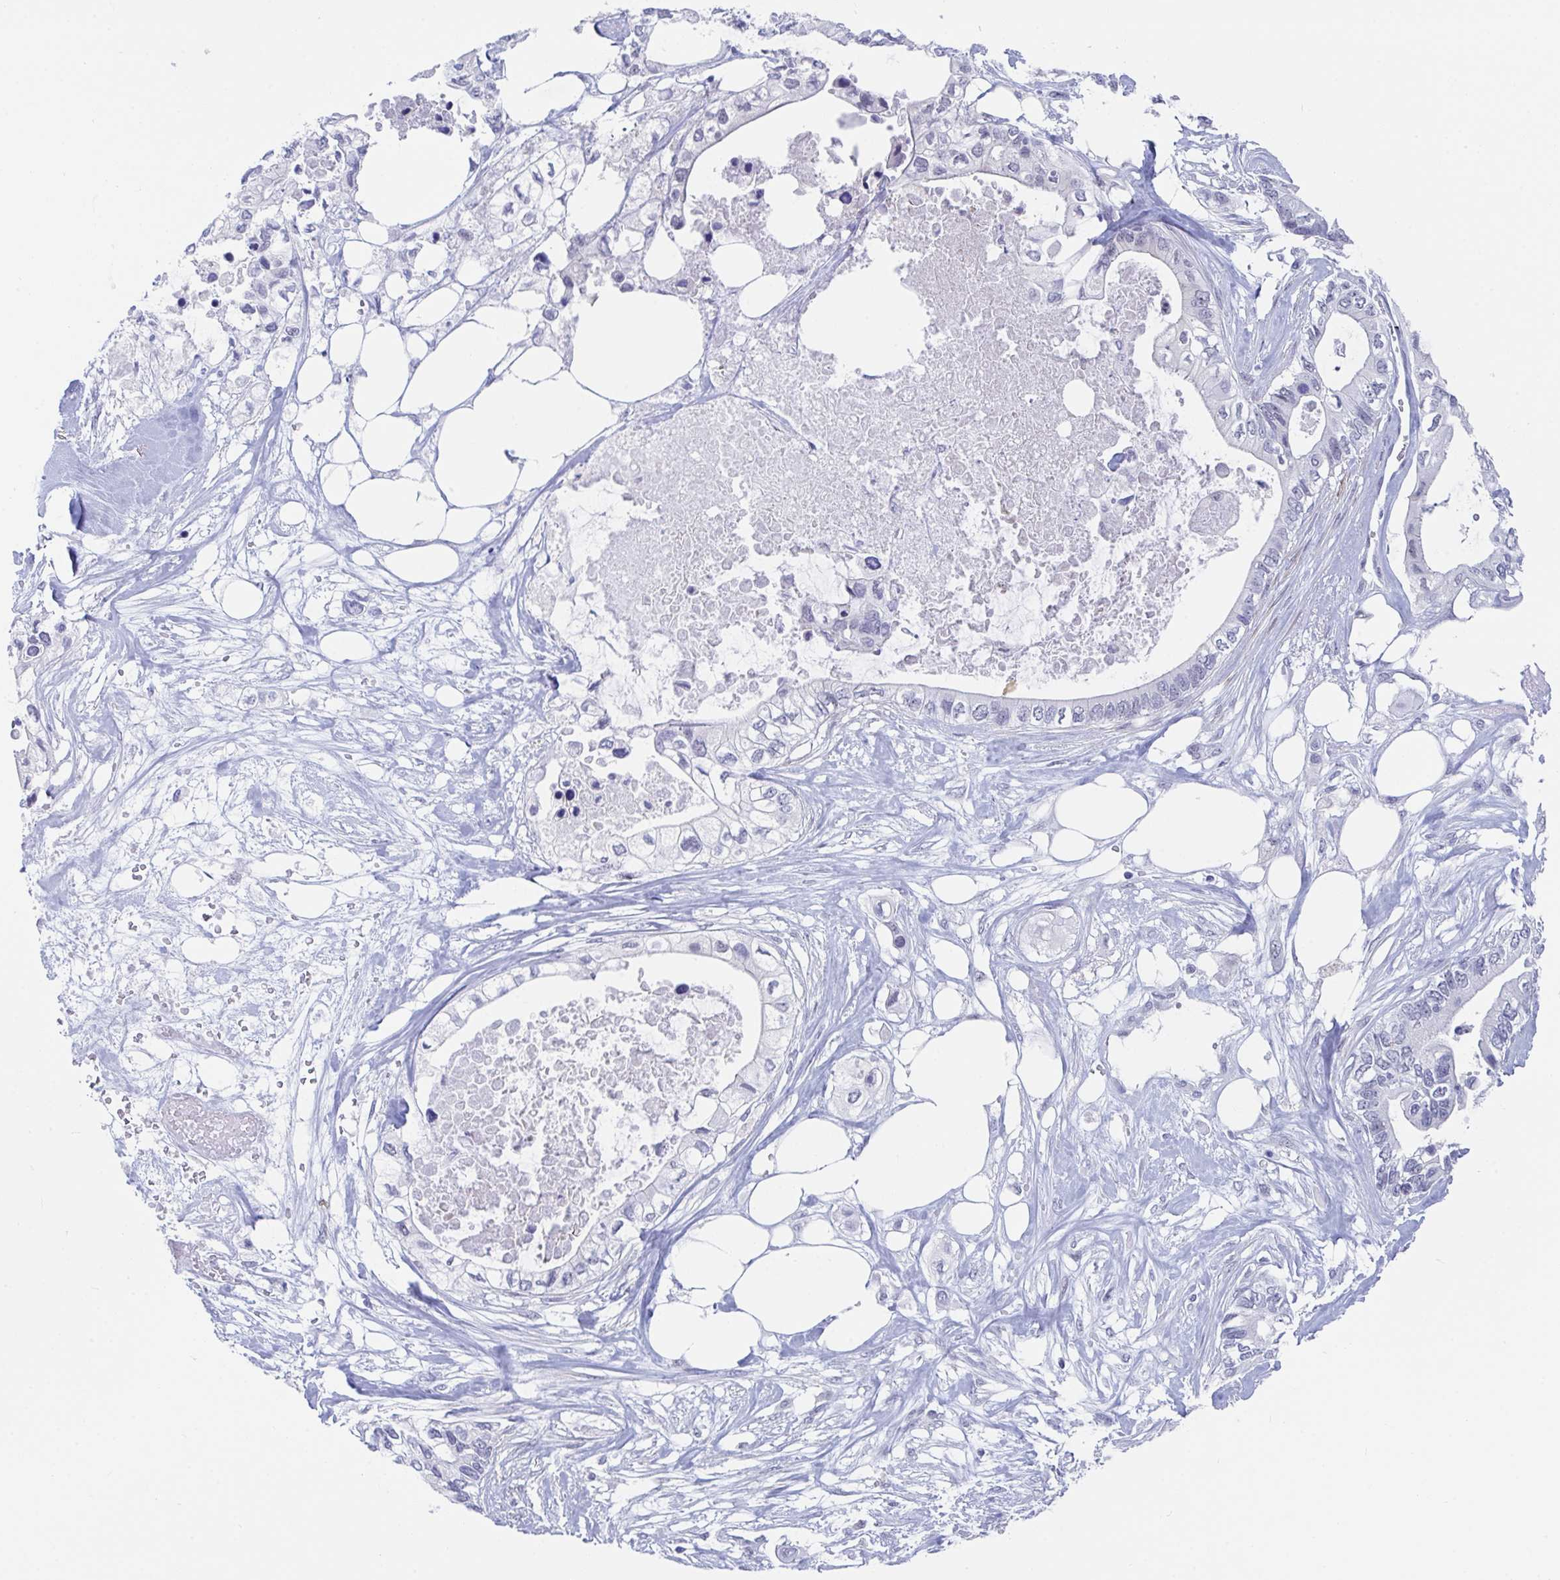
{"staining": {"intensity": "negative", "quantity": "none", "location": "none"}, "tissue": "pancreatic cancer", "cell_type": "Tumor cells", "image_type": "cancer", "snomed": [{"axis": "morphology", "description": "Adenocarcinoma, NOS"}, {"axis": "topography", "description": "Pancreas"}], "caption": "Immunohistochemical staining of adenocarcinoma (pancreatic) displays no significant expression in tumor cells.", "gene": "DAOA", "patient": {"sex": "female", "age": 63}}